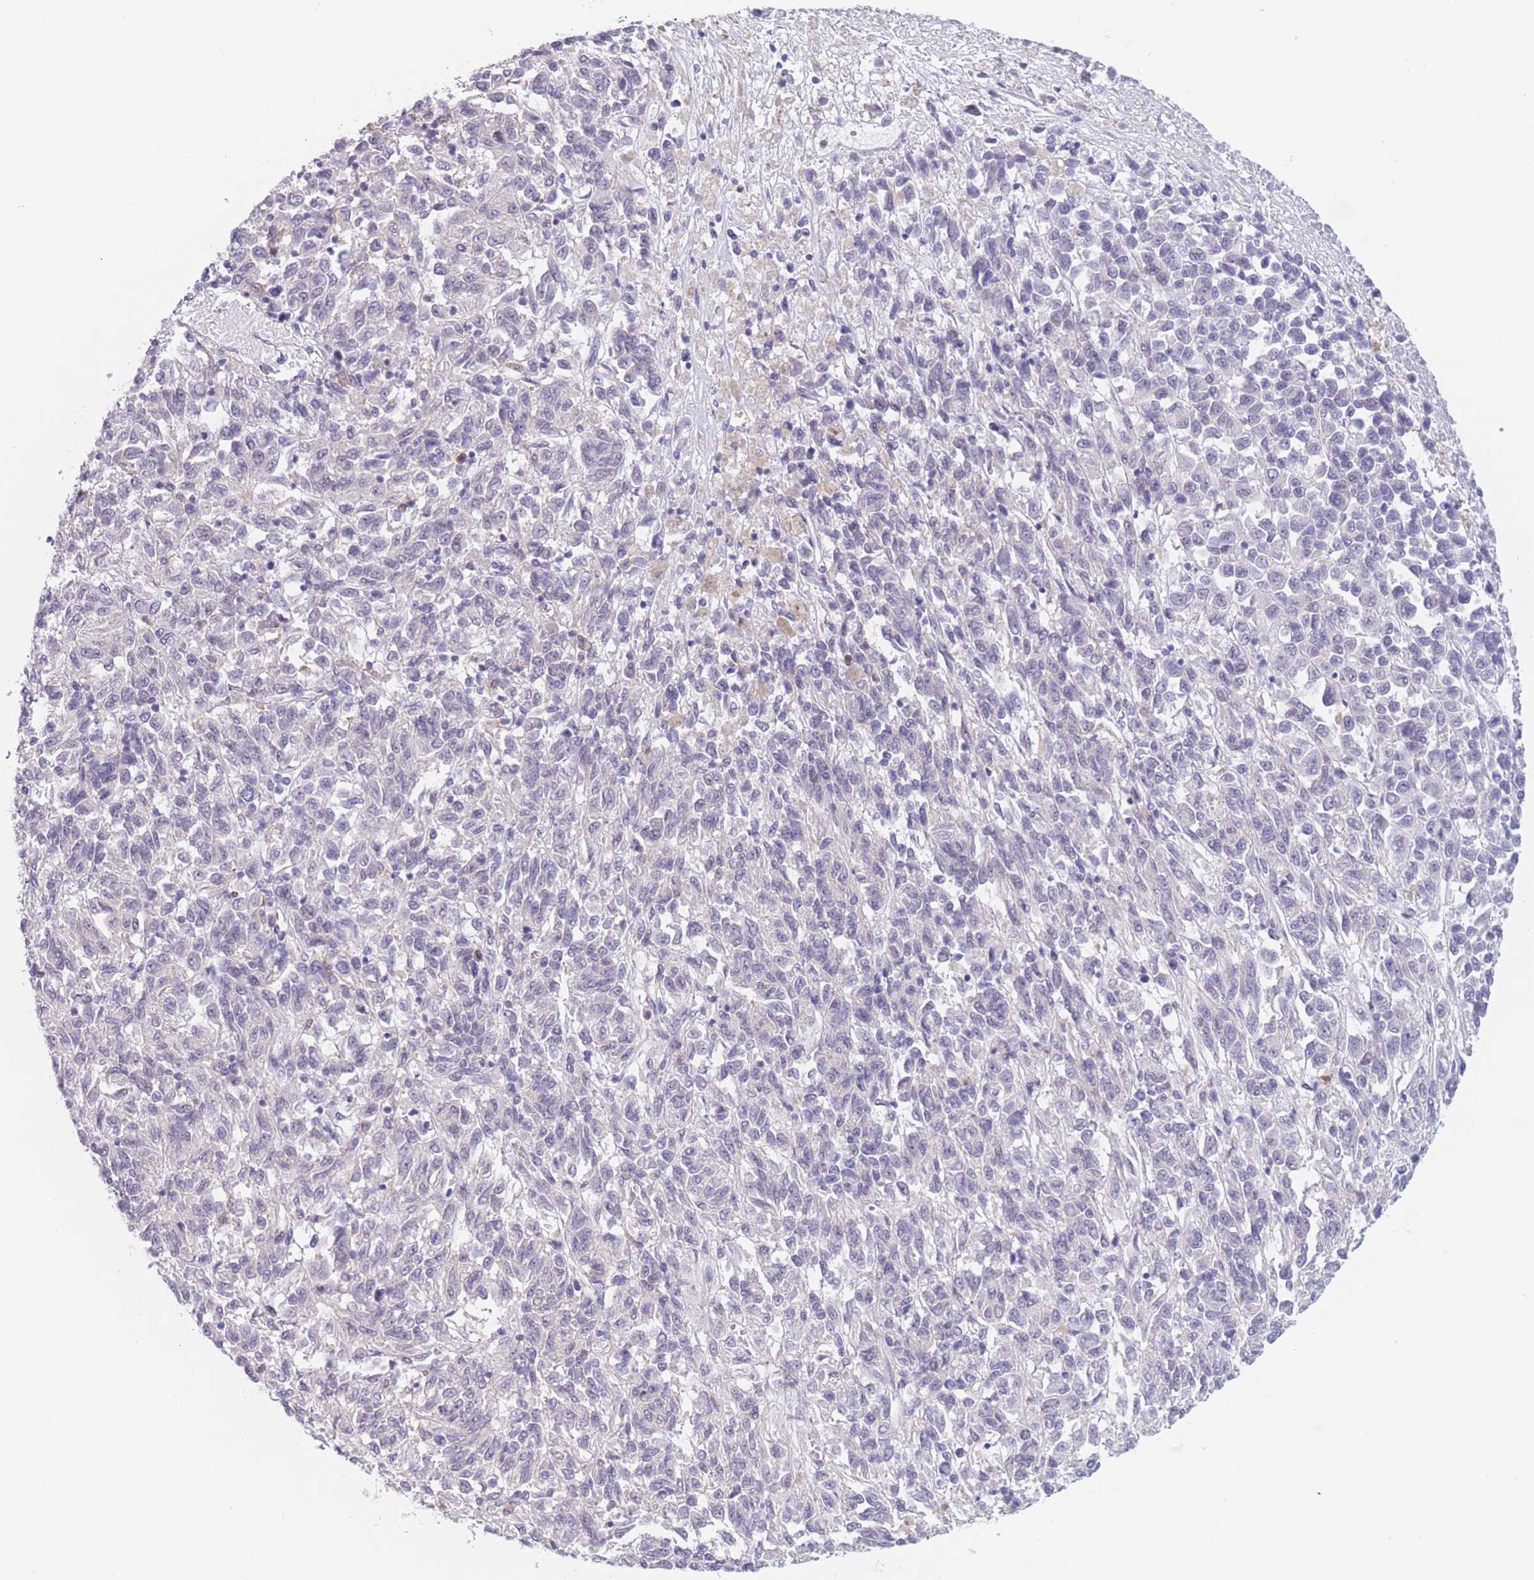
{"staining": {"intensity": "negative", "quantity": "none", "location": "none"}, "tissue": "melanoma", "cell_type": "Tumor cells", "image_type": "cancer", "snomed": [{"axis": "morphology", "description": "Malignant melanoma, Metastatic site"}, {"axis": "topography", "description": "Lung"}], "caption": "High magnification brightfield microscopy of malignant melanoma (metastatic site) stained with DAB (3,3'-diaminobenzidine) (brown) and counterstained with hematoxylin (blue): tumor cells show no significant staining. Nuclei are stained in blue.", "gene": "PODXL", "patient": {"sex": "male", "age": 64}}